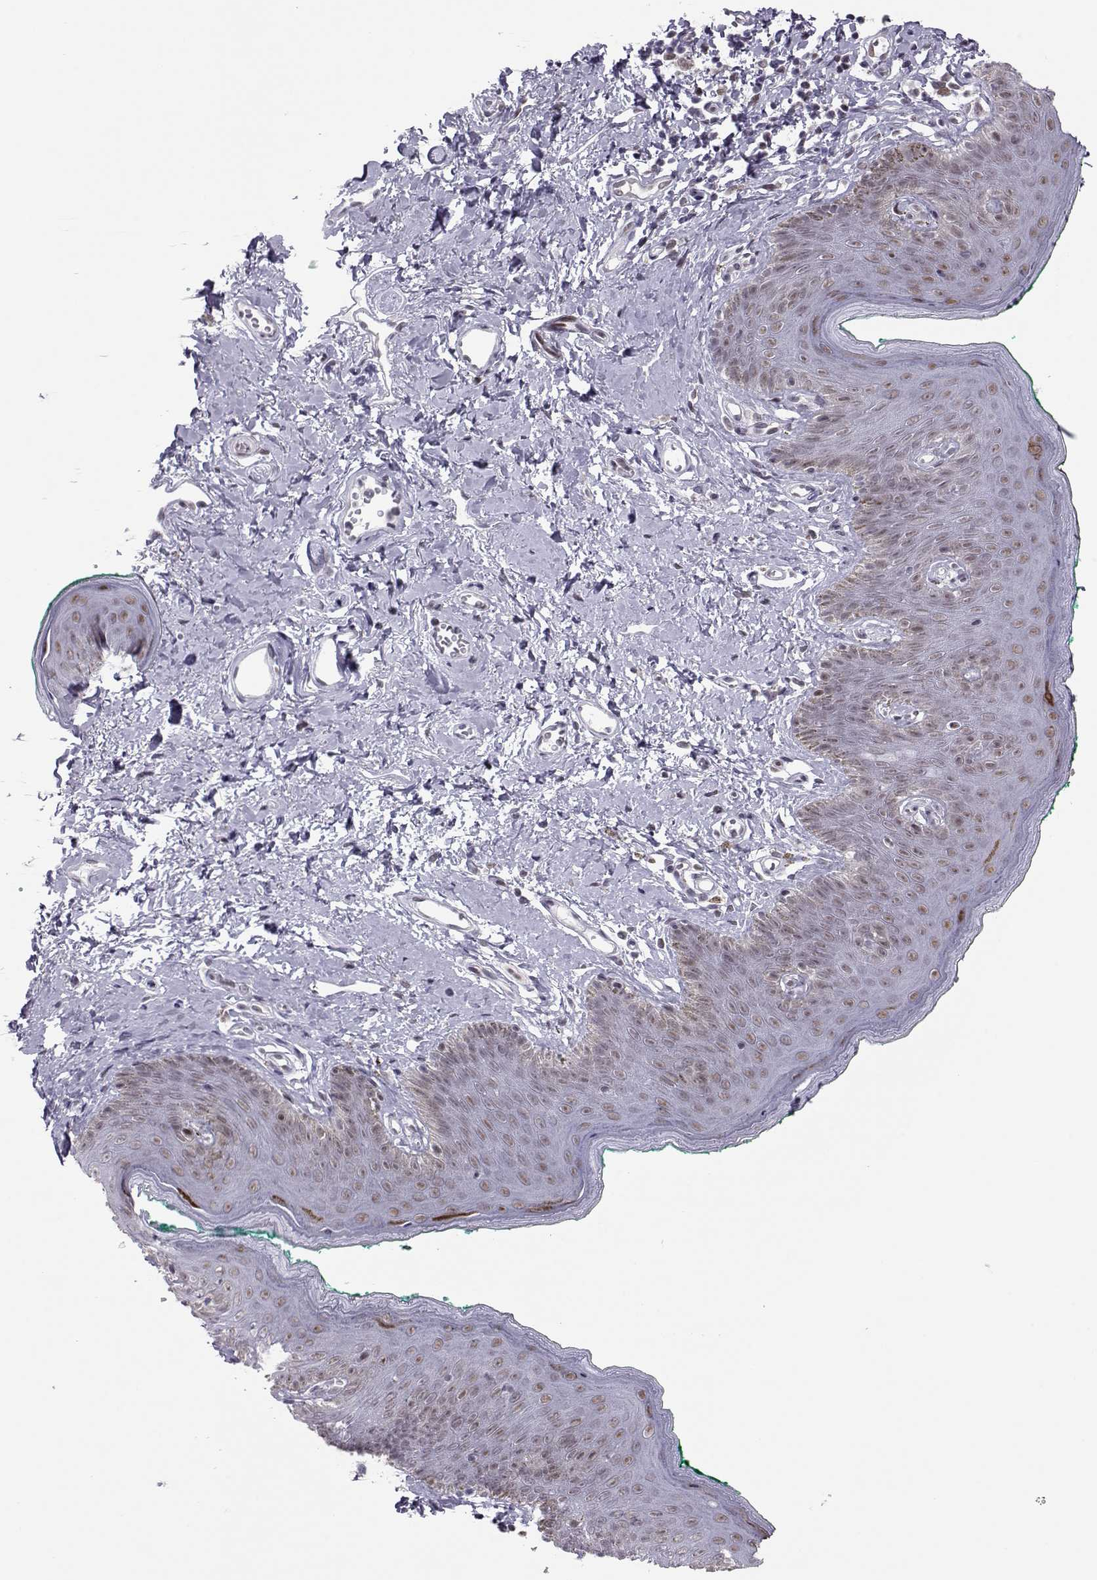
{"staining": {"intensity": "weak", "quantity": ">75%", "location": "nuclear"}, "tissue": "skin", "cell_type": "Epidermal cells", "image_type": "normal", "snomed": [{"axis": "morphology", "description": "Normal tissue, NOS"}, {"axis": "topography", "description": "Vulva"}], "caption": "Protein positivity by IHC displays weak nuclear staining in approximately >75% of epidermal cells in unremarkable skin. The staining was performed using DAB, with brown indicating positive protein expression. Nuclei are stained blue with hematoxylin.", "gene": "SIX6", "patient": {"sex": "female", "age": 66}}